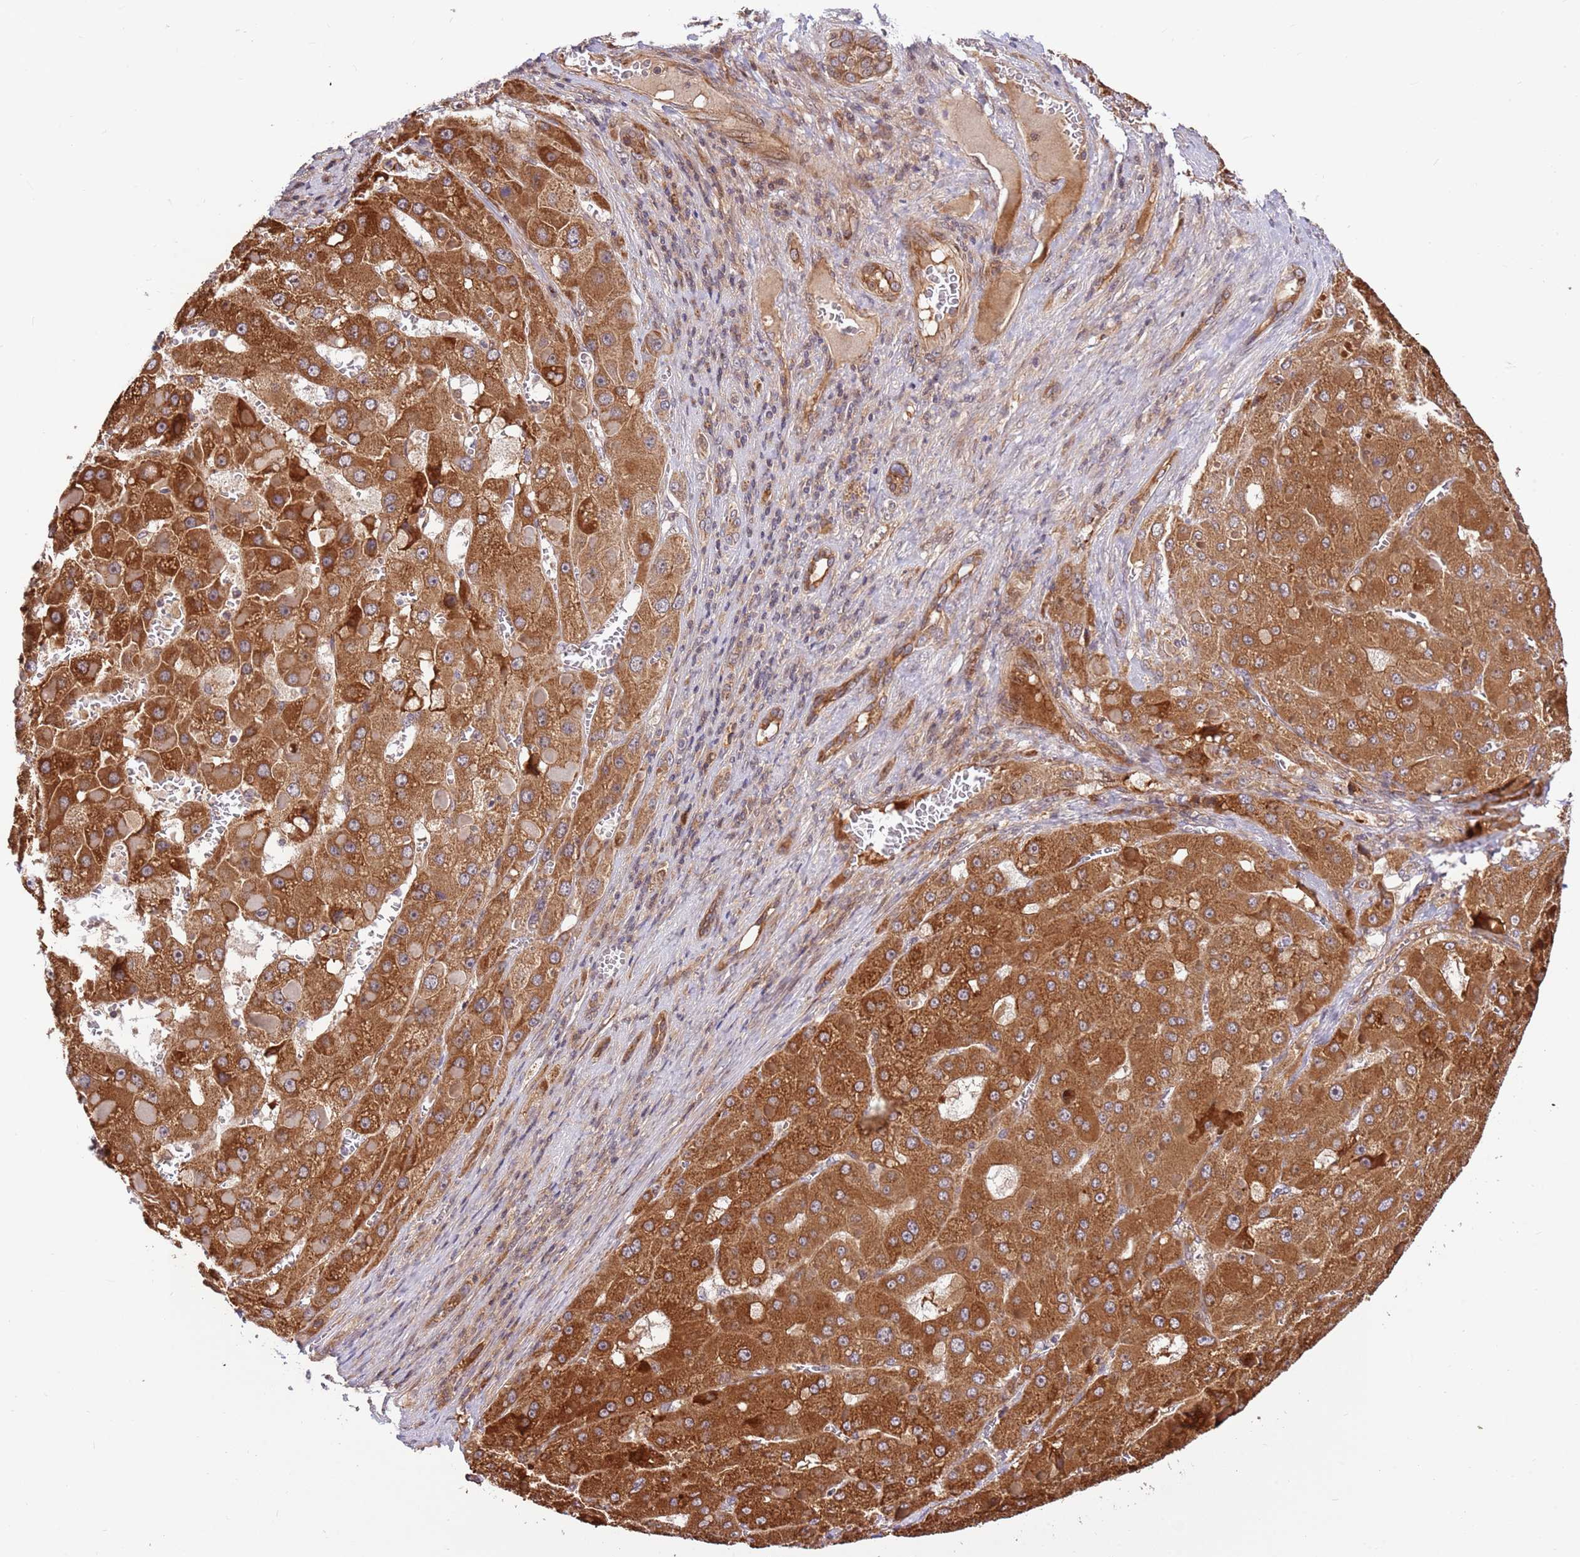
{"staining": {"intensity": "strong", "quantity": ">75%", "location": "cytoplasmic/membranous"}, "tissue": "liver cancer", "cell_type": "Tumor cells", "image_type": "cancer", "snomed": [{"axis": "morphology", "description": "Carcinoma, Hepatocellular, NOS"}, {"axis": "topography", "description": "Liver"}], "caption": "About >75% of tumor cells in liver cancer (hepatocellular carcinoma) display strong cytoplasmic/membranous protein staining as visualized by brown immunohistochemical staining.", "gene": "HAUS3", "patient": {"sex": "female", "age": 73}}